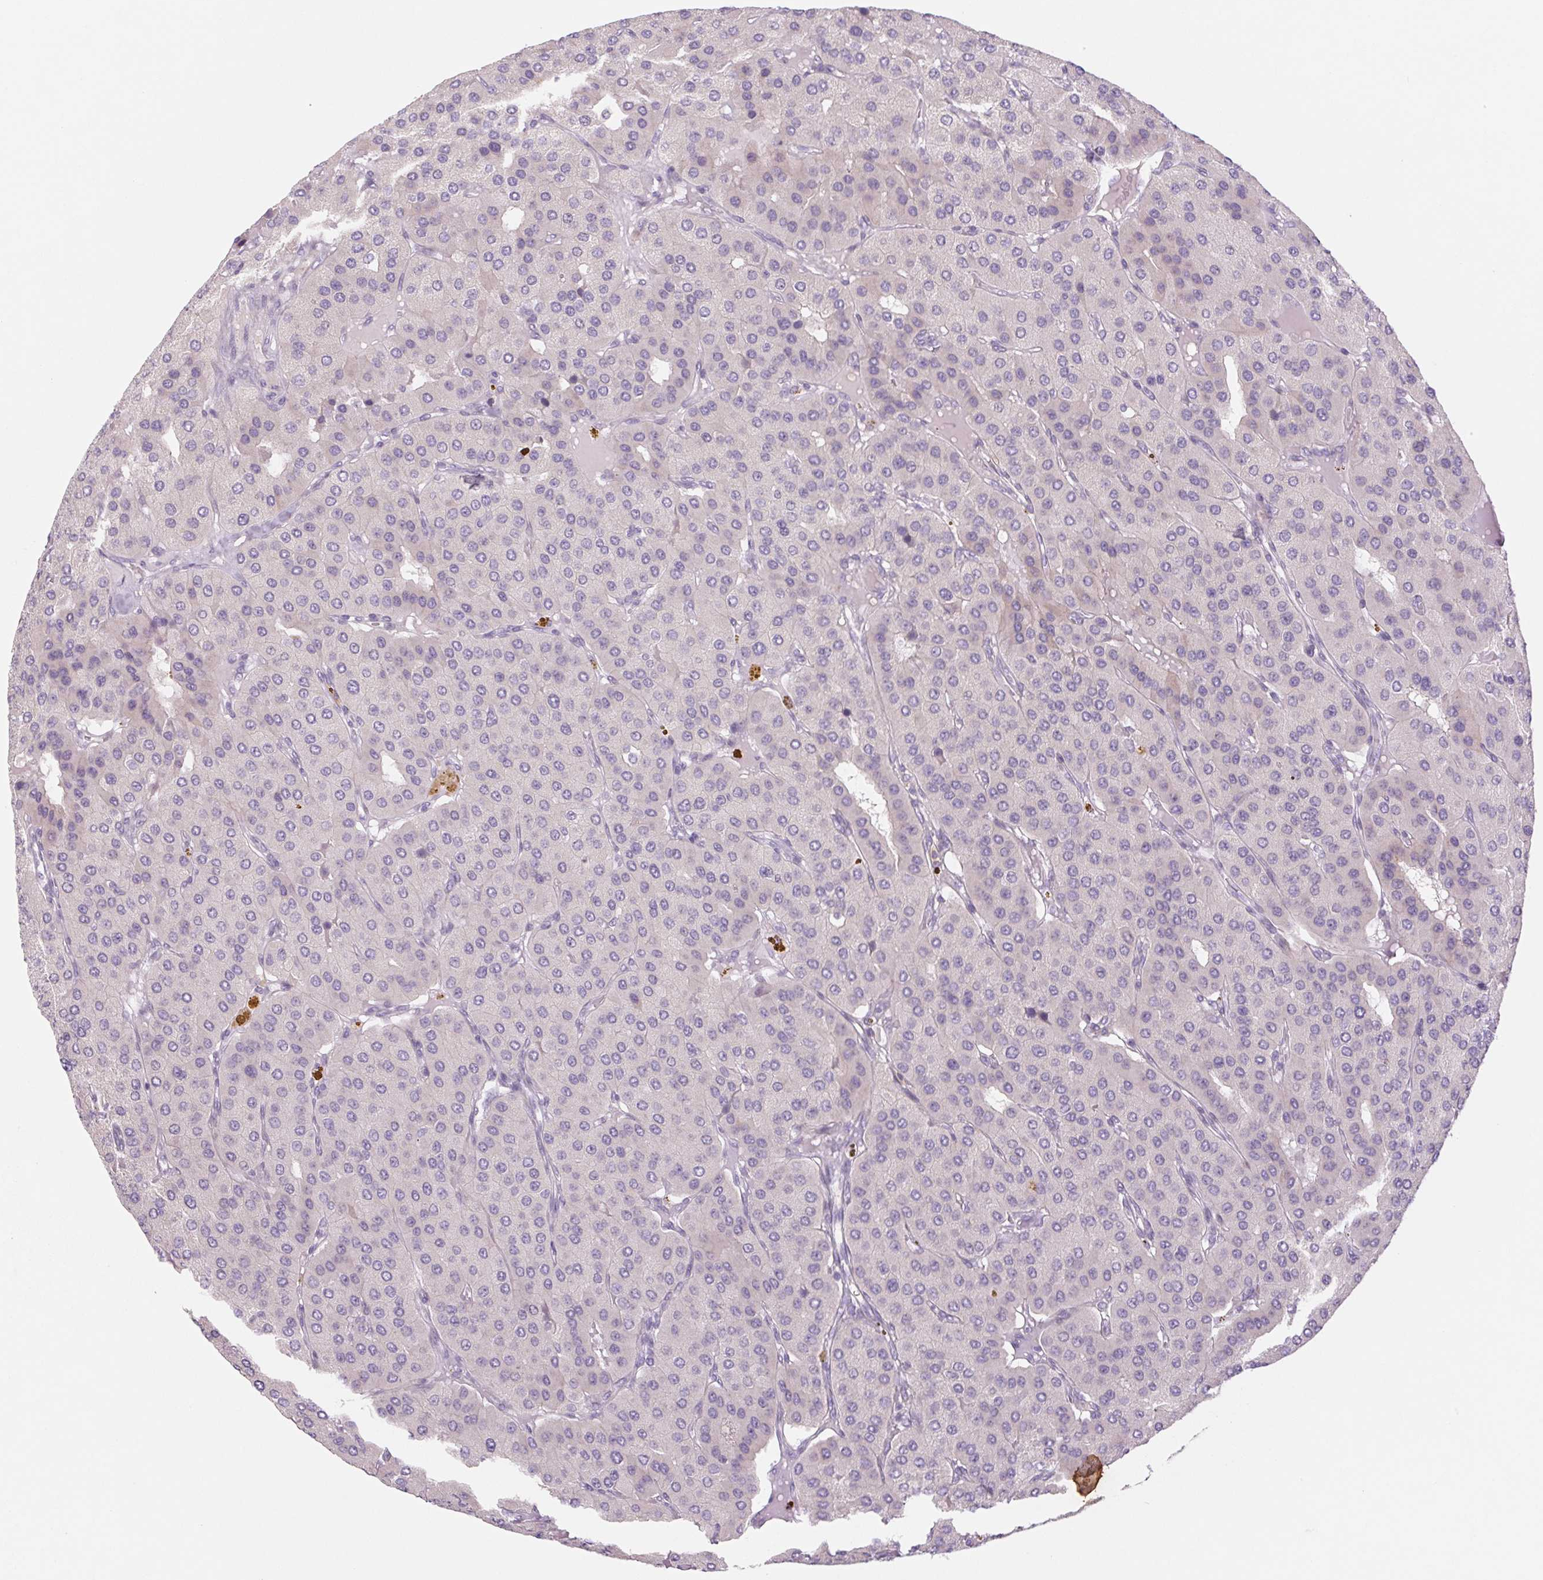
{"staining": {"intensity": "negative", "quantity": "none", "location": "none"}, "tissue": "parathyroid gland", "cell_type": "Glandular cells", "image_type": "normal", "snomed": [{"axis": "morphology", "description": "Normal tissue, NOS"}, {"axis": "morphology", "description": "Adenoma, NOS"}, {"axis": "topography", "description": "Parathyroid gland"}], "caption": "Protein analysis of unremarkable parathyroid gland demonstrates no significant positivity in glandular cells.", "gene": "KRT1", "patient": {"sex": "female", "age": 86}}